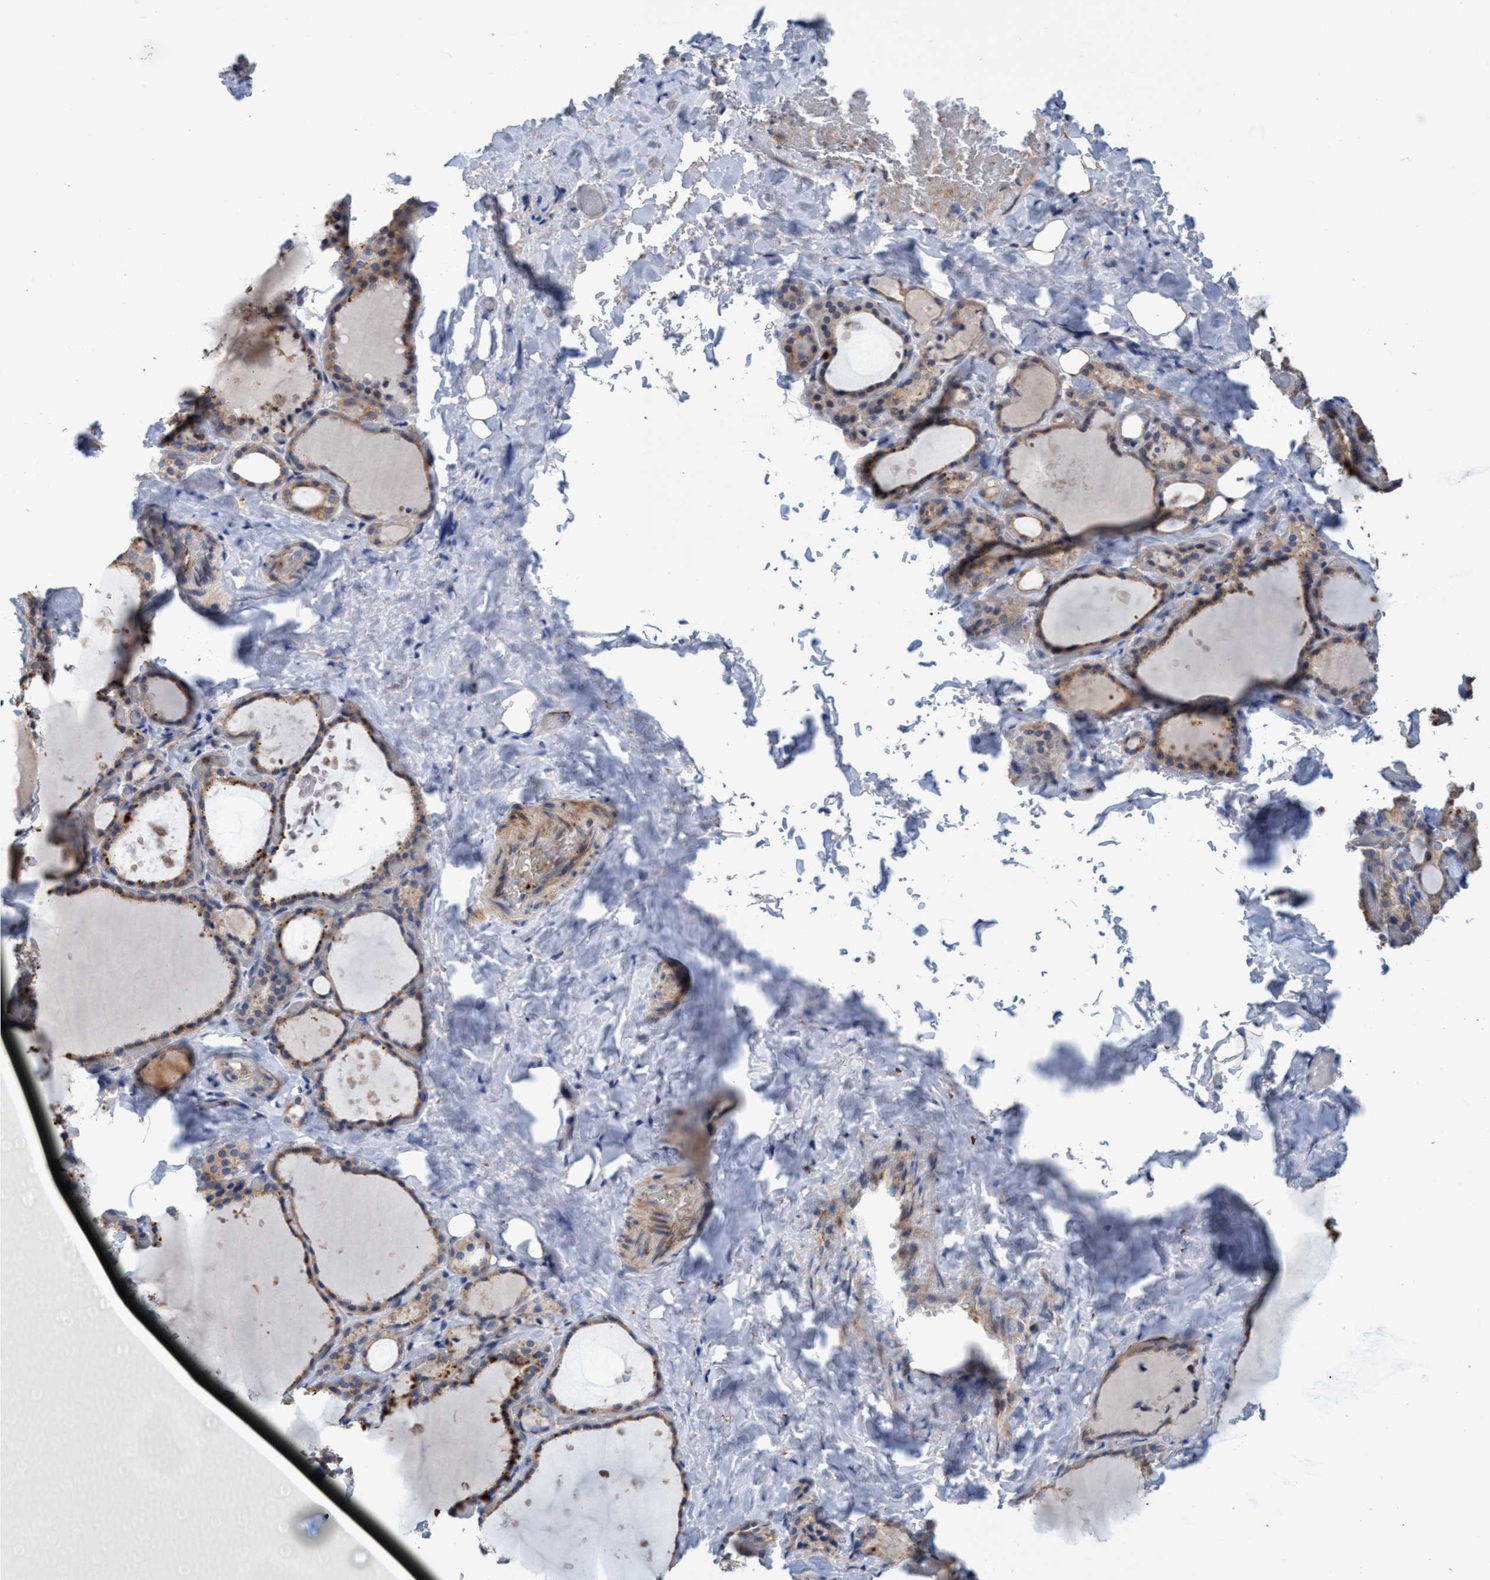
{"staining": {"intensity": "weak", "quantity": ">75%", "location": "cytoplasmic/membranous"}, "tissue": "thyroid gland", "cell_type": "Glandular cells", "image_type": "normal", "snomed": [{"axis": "morphology", "description": "Normal tissue, NOS"}, {"axis": "topography", "description": "Thyroid gland"}], "caption": "An image showing weak cytoplasmic/membranous expression in about >75% of glandular cells in unremarkable thyroid gland, as visualized by brown immunohistochemical staining.", "gene": "SEMA4D", "patient": {"sex": "female", "age": 44}}